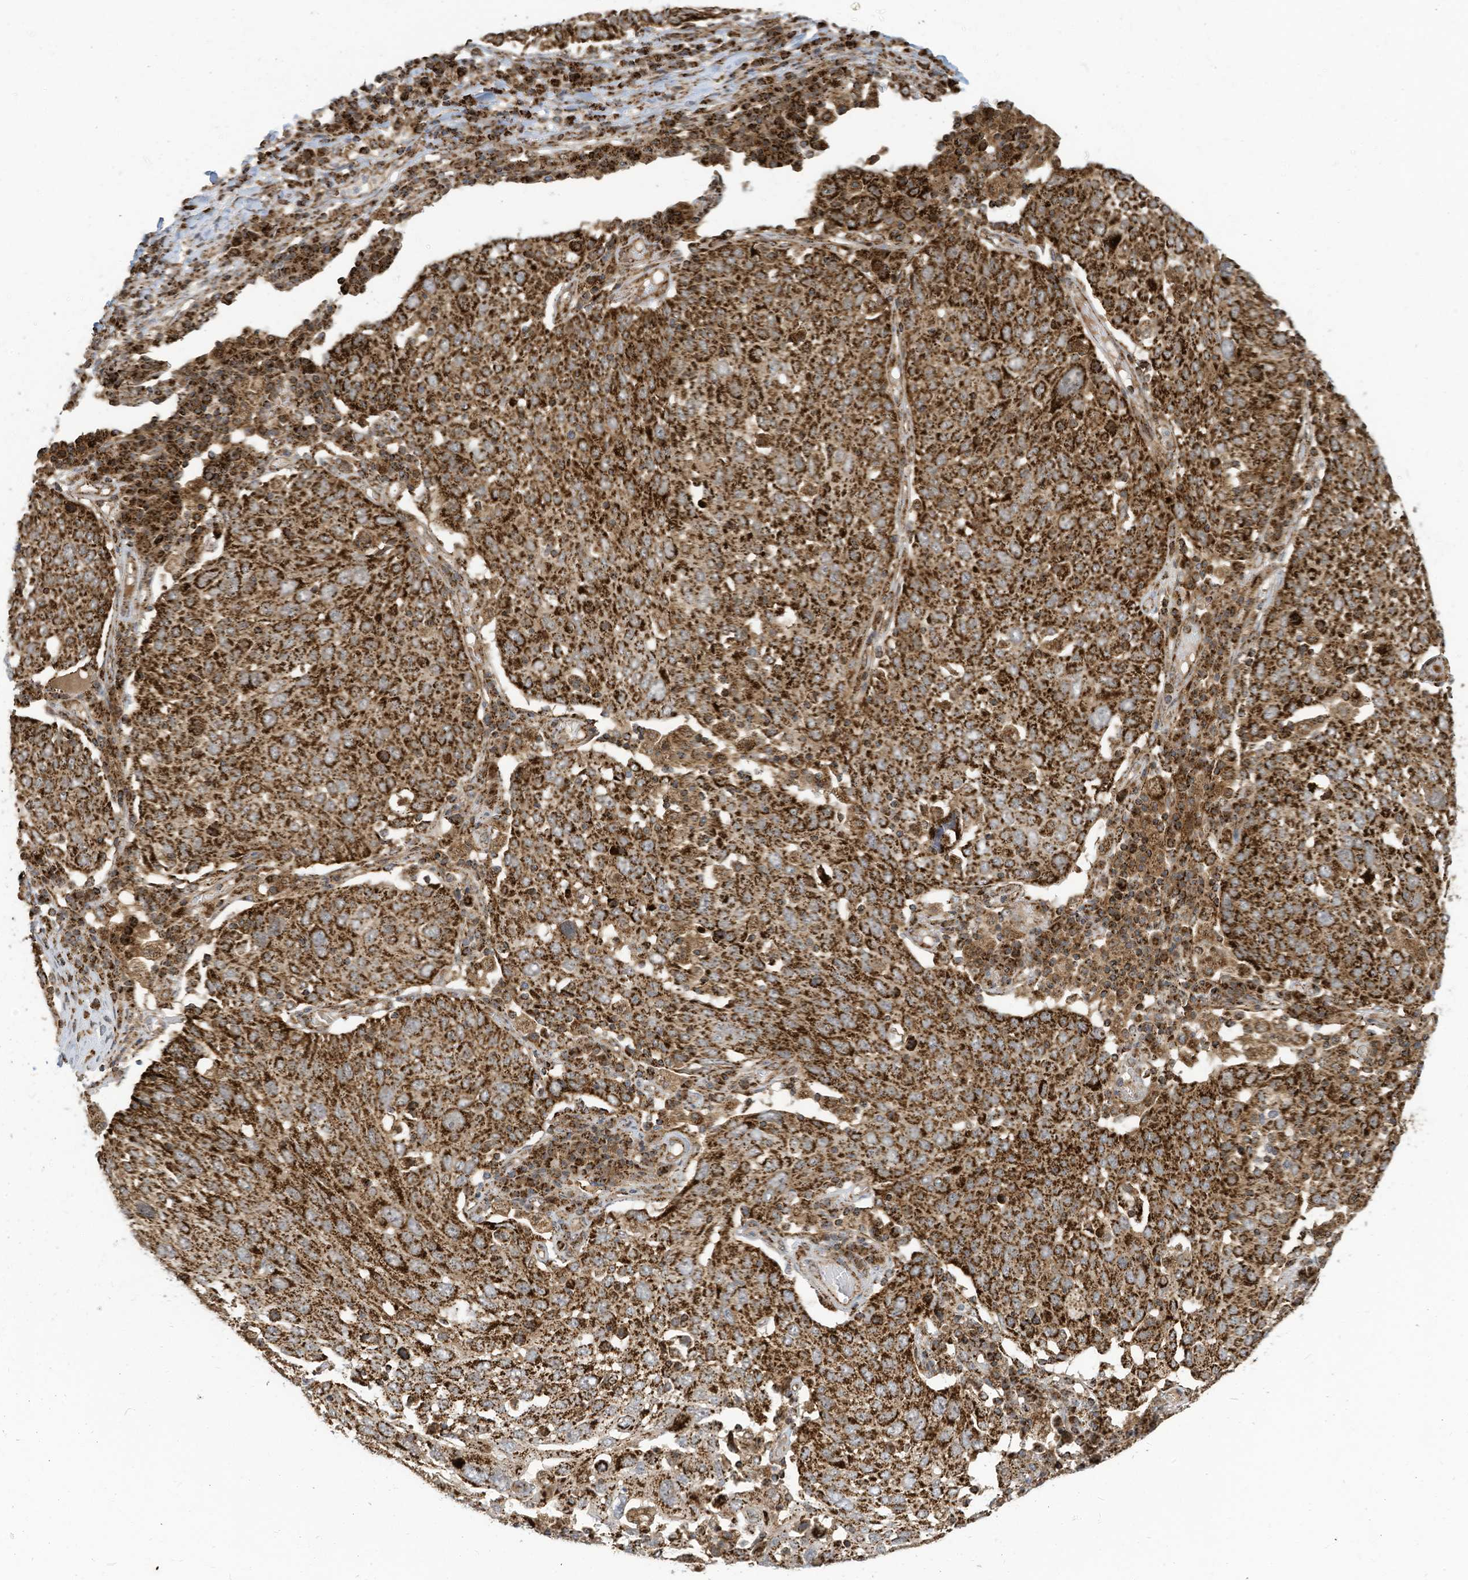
{"staining": {"intensity": "strong", "quantity": ">75%", "location": "cytoplasmic/membranous"}, "tissue": "lung cancer", "cell_type": "Tumor cells", "image_type": "cancer", "snomed": [{"axis": "morphology", "description": "Squamous cell carcinoma, NOS"}, {"axis": "topography", "description": "Lung"}], "caption": "Lung squamous cell carcinoma tissue displays strong cytoplasmic/membranous staining in approximately >75% of tumor cells", "gene": "COX10", "patient": {"sex": "male", "age": 65}}